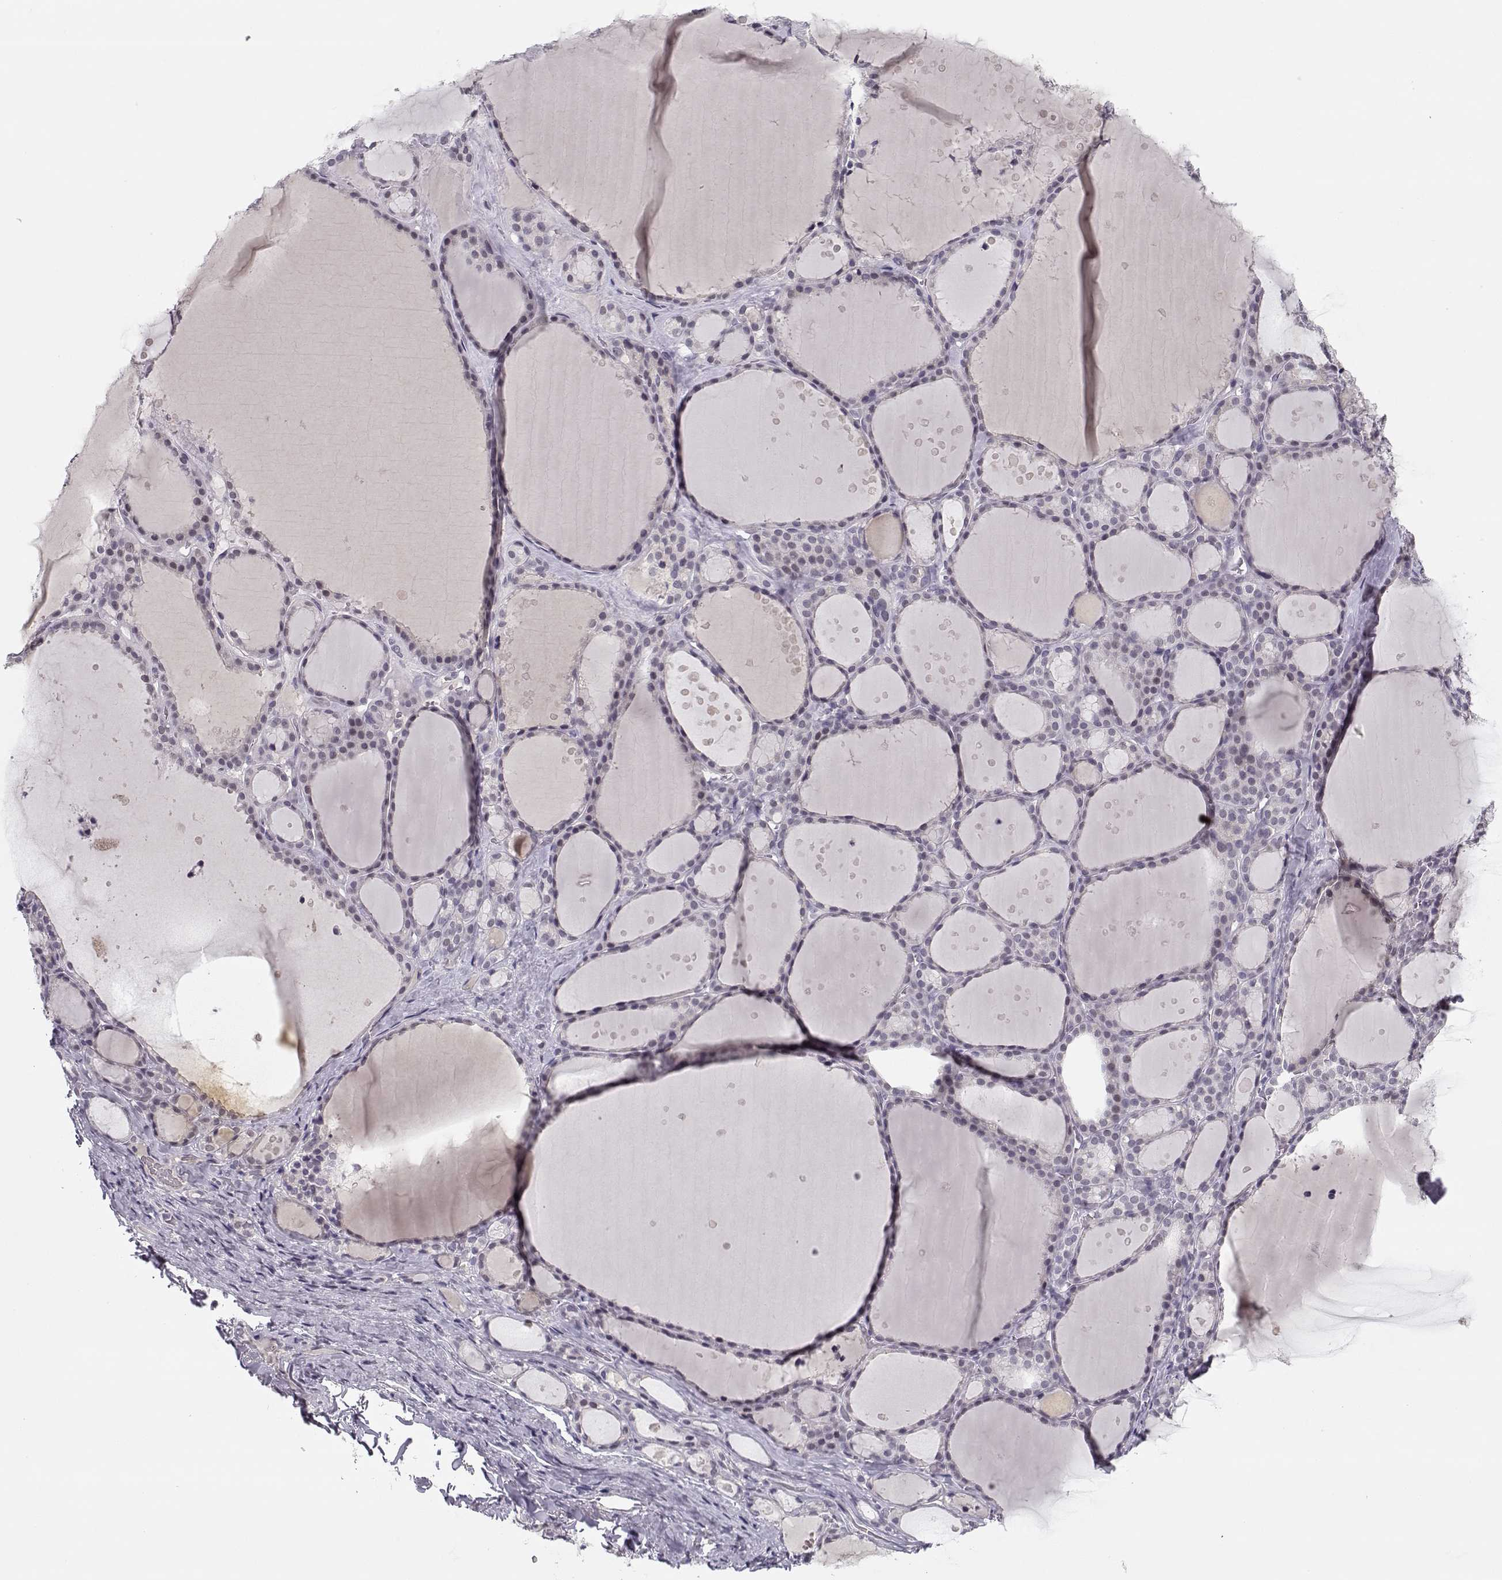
{"staining": {"intensity": "negative", "quantity": "none", "location": "none"}, "tissue": "thyroid gland", "cell_type": "Glandular cells", "image_type": "normal", "snomed": [{"axis": "morphology", "description": "Normal tissue, NOS"}, {"axis": "topography", "description": "Thyroid gland"}], "caption": "Glandular cells are negative for brown protein staining in unremarkable thyroid gland. (DAB (3,3'-diaminobenzidine) immunohistochemistry, high magnification).", "gene": "C16orf86", "patient": {"sex": "male", "age": 68}}